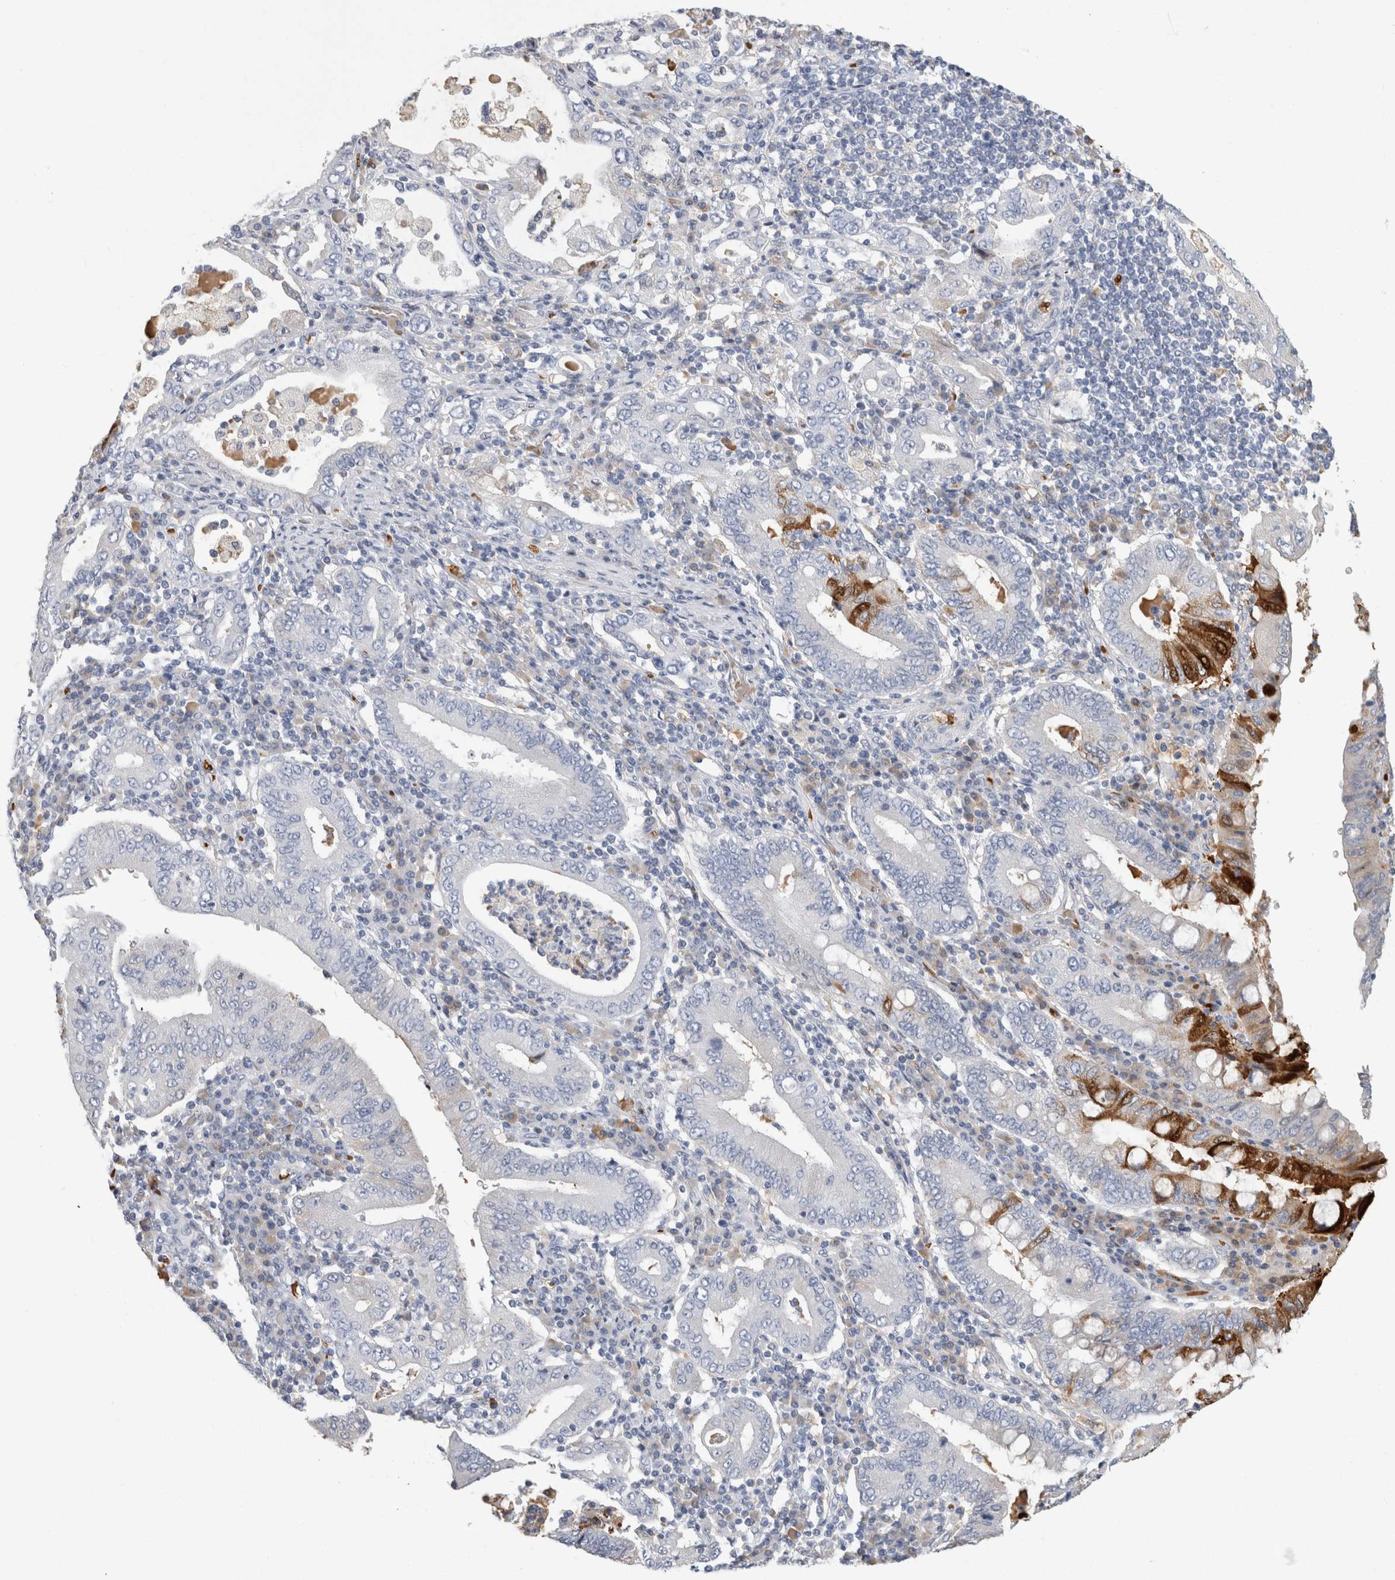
{"staining": {"intensity": "negative", "quantity": "none", "location": "none"}, "tissue": "stomach cancer", "cell_type": "Tumor cells", "image_type": "cancer", "snomed": [{"axis": "morphology", "description": "Normal tissue, NOS"}, {"axis": "morphology", "description": "Adenocarcinoma, NOS"}, {"axis": "topography", "description": "Esophagus"}, {"axis": "topography", "description": "Stomach, upper"}, {"axis": "topography", "description": "Peripheral nerve tissue"}], "caption": "Protein analysis of stomach adenocarcinoma shows no significant positivity in tumor cells. (Stains: DAB (3,3'-diaminobenzidine) IHC with hematoxylin counter stain, Microscopy: brightfield microscopy at high magnification).", "gene": "CA1", "patient": {"sex": "male", "age": 62}}